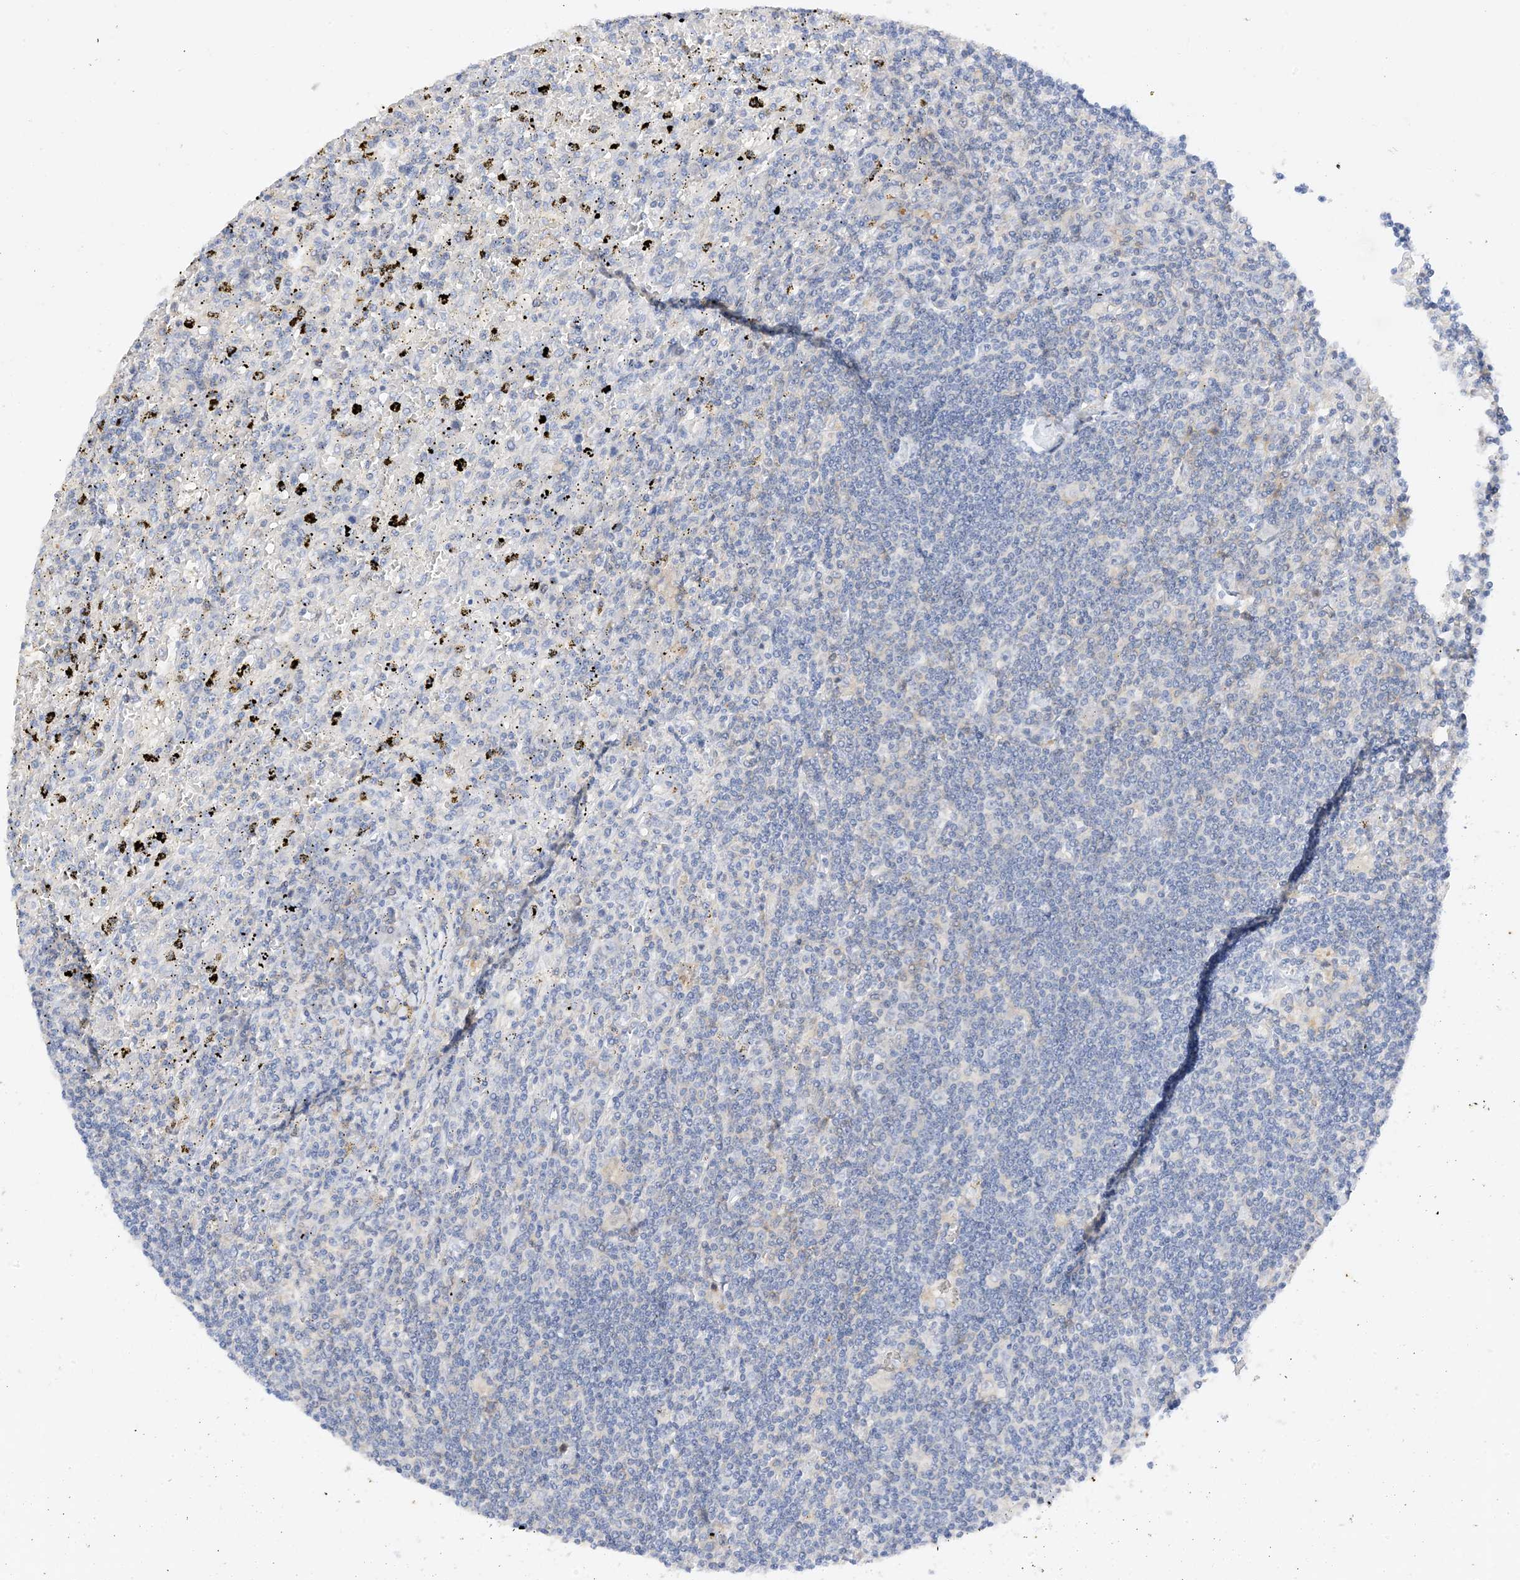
{"staining": {"intensity": "negative", "quantity": "none", "location": "none"}, "tissue": "lymphoma", "cell_type": "Tumor cells", "image_type": "cancer", "snomed": [{"axis": "morphology", "description": "Malignant lymphoma, non-Hodgkin's type, Low grade"}, {"axis": "topography", "description": "Spleen"}], "caption": "High magnification brightfield microscopy of malignant lymphoma, non-Hodgkin's type (low-grade) stained with DAB (3,3'-diaminobenzidine) (brown) and counterstained with hematoxylin (blue): tumor cells show no significant staining. The staining is performed using DAB brown chromogen with nuclei counter-stained in using hematoxylin.", "gene": "ARV1", "patient": {"sex": "male", "age": 76}}